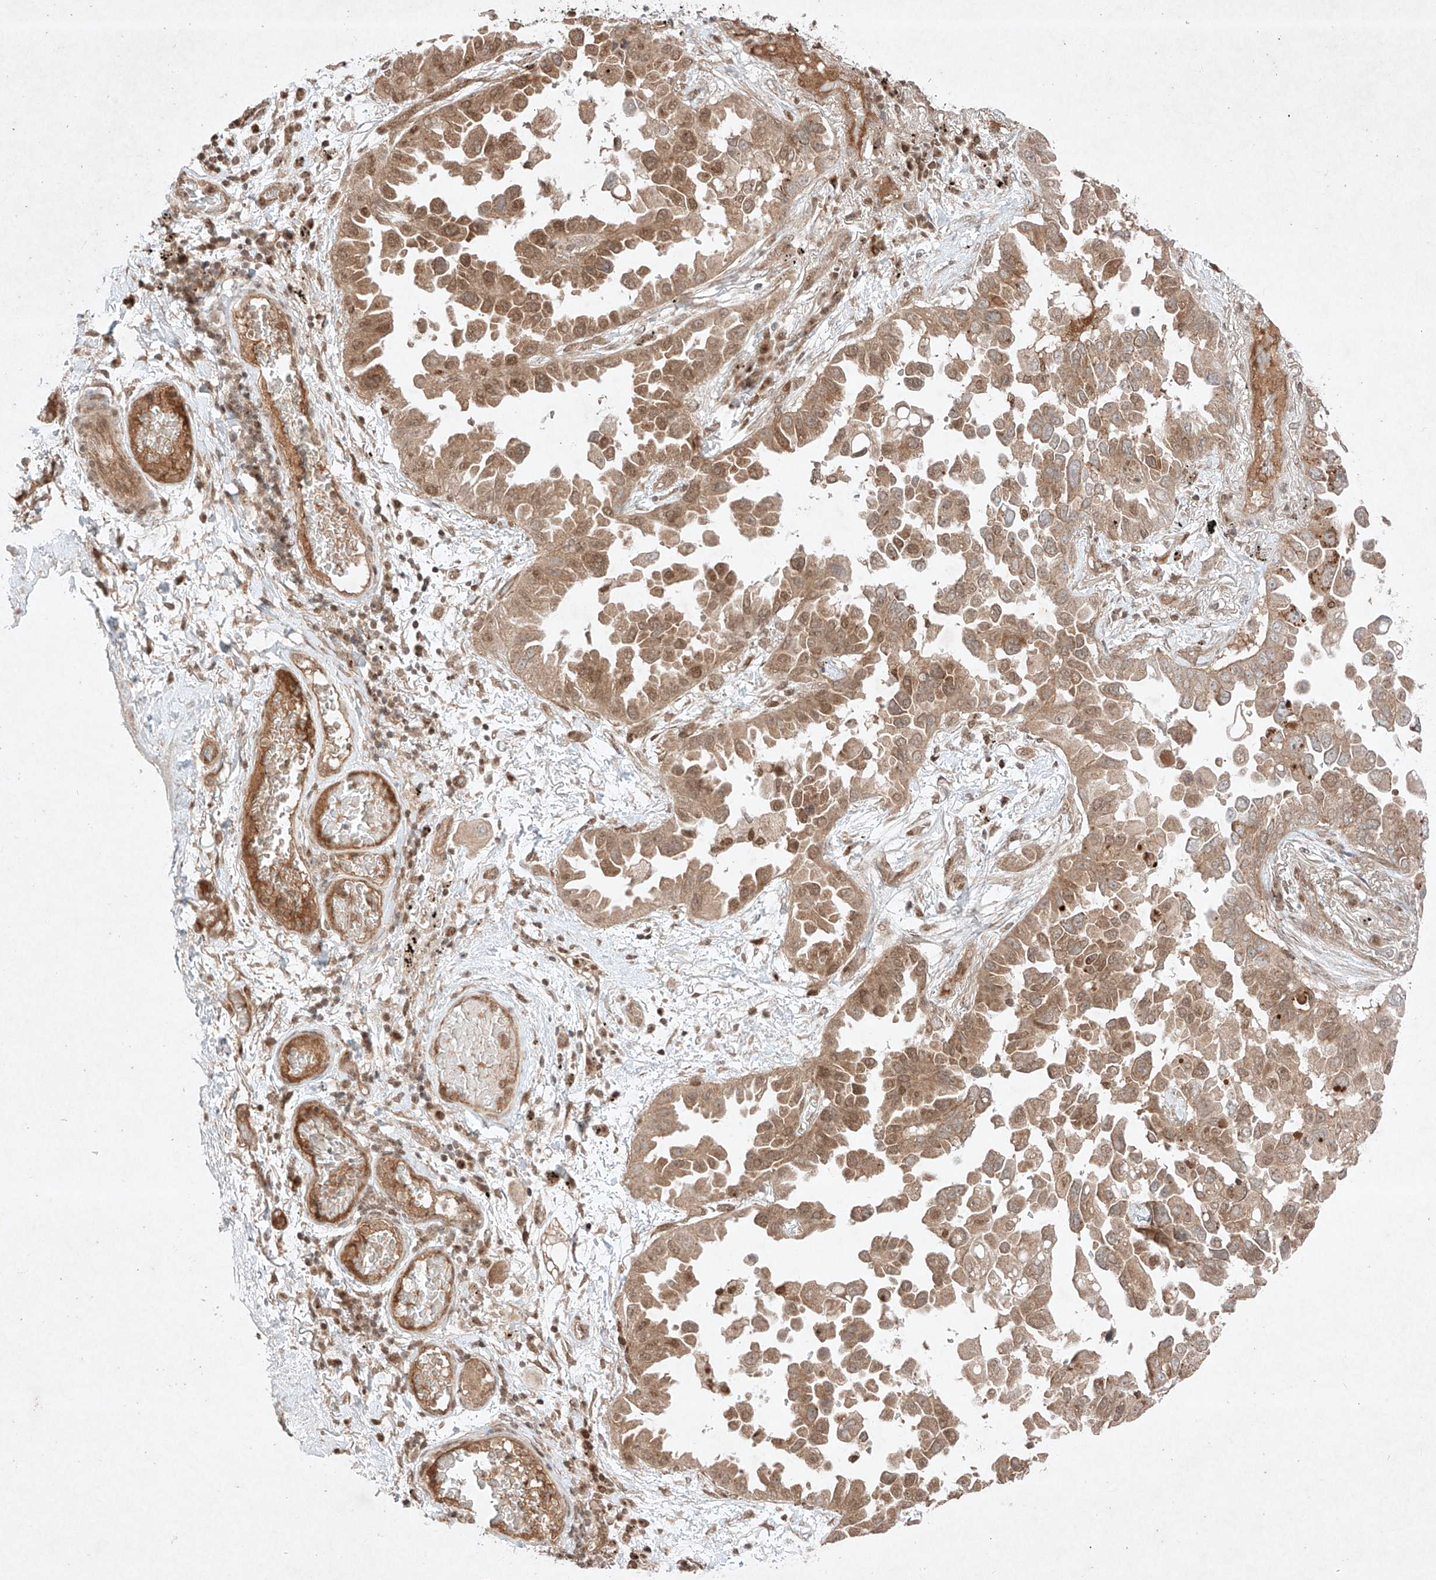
{"staining": {"intensity": "moderate", "quantity": "25%-75%", "location": "cytoplasmic/membranous,nuclear"}, "tissue": "lung cancer", "cell_type": "Tumor cells", "image_type": "cancer", "snomed": [{"axis": "morphology", "description": "Adenocarcinoma, NOS"}, {"axis": "topography", "description": "Lung"}], "caption": "Immunohistochemistry (IHC) photomicrograph of neoplastic tissue: human adenocarcinoma (lung) stained using immunohistochemistry shows medium levels of moderate protein expression localized specifically in the cytoplasmic/membranous and nuclear of tumor cells, appearing as a cytoplasmic/membranous and nuclear brown color.", "gene": "RNF31", "patient": {"sex": "female", "age": 67}}